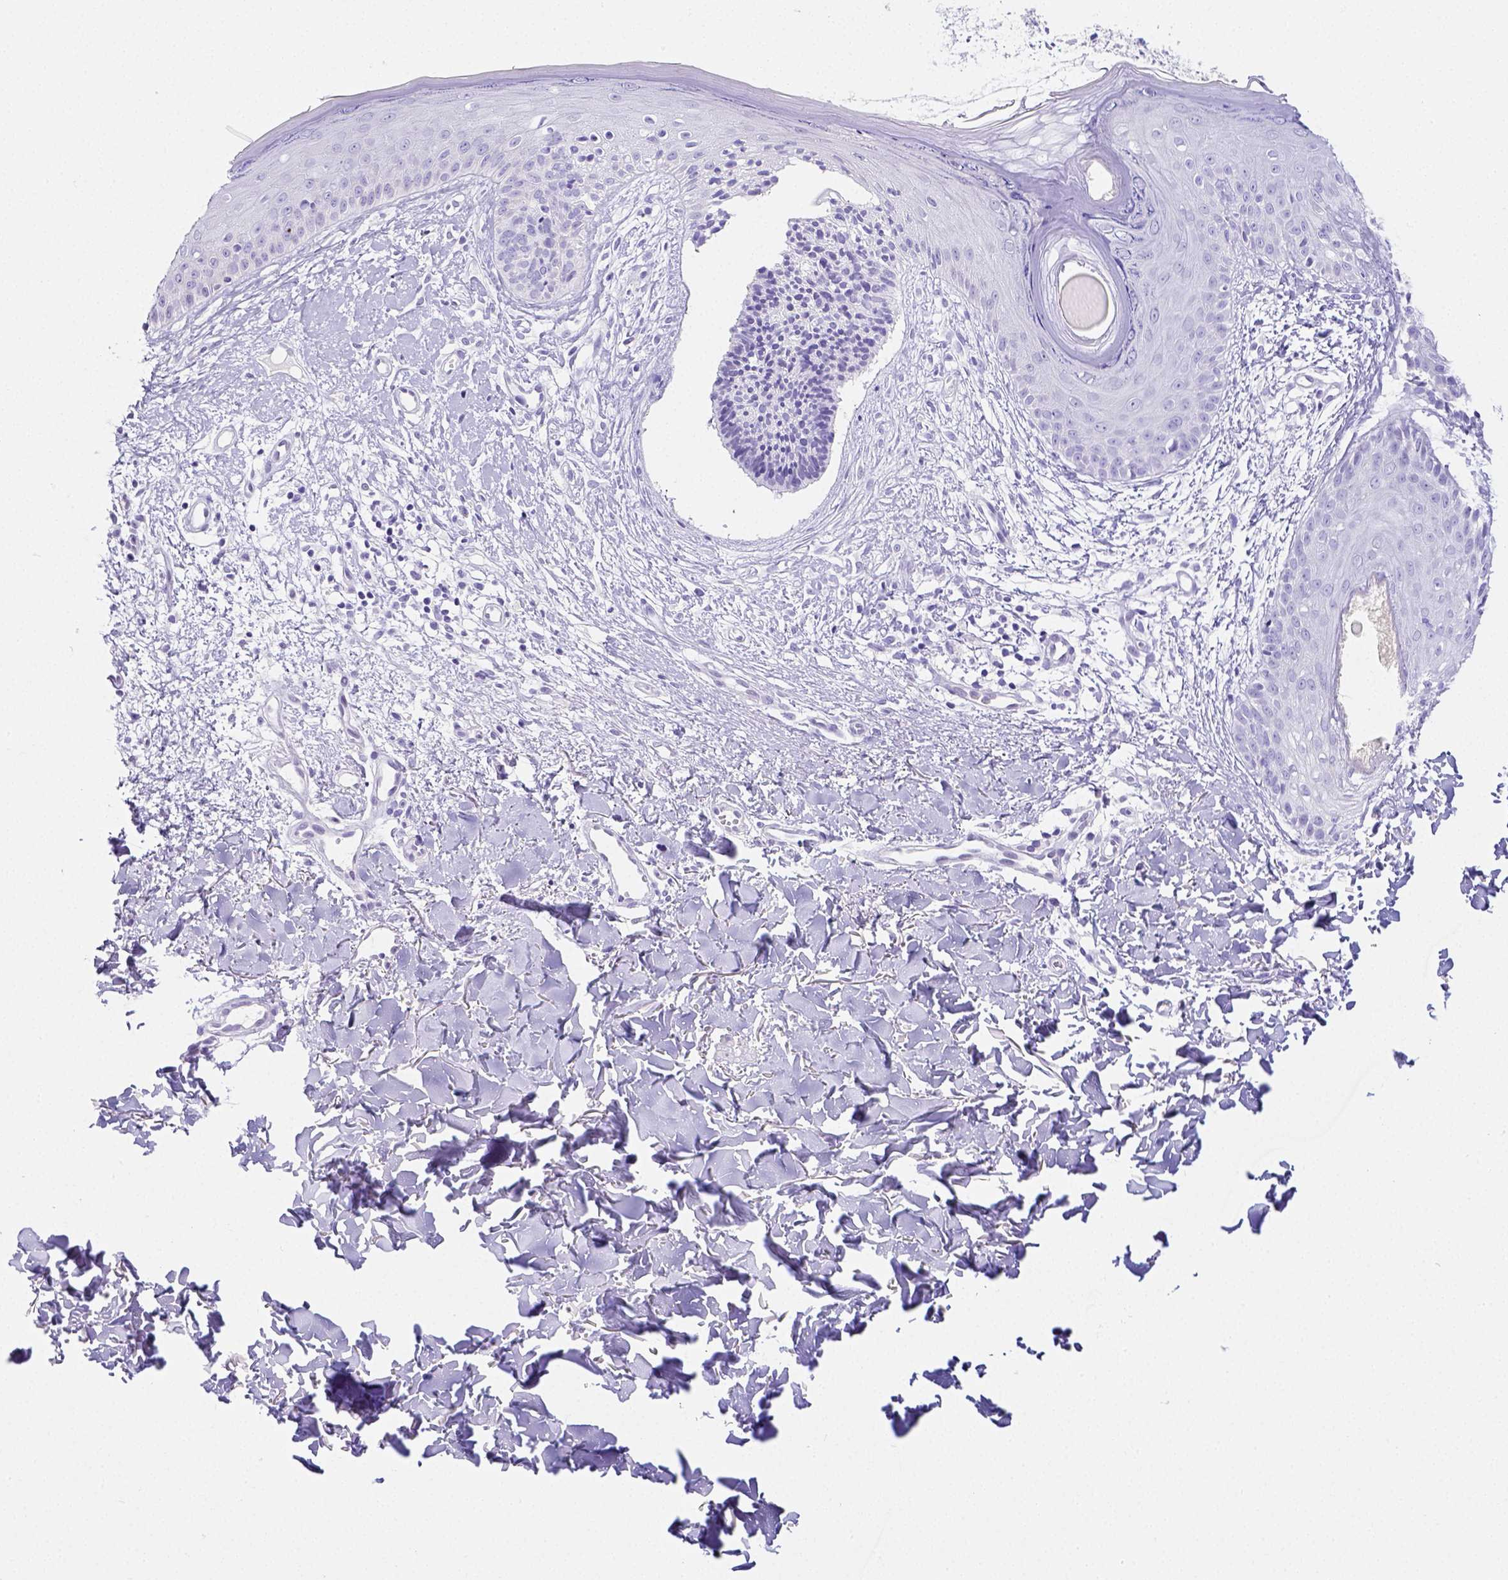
{"staining": {"intensity": "negative", "quantity": "none", "location": "none"}, "tissue": "skin cancer", "cell_type": "Tumor cells", "image_type": "cancer", "snomed": [{"axis": "morphology", "description": "Basal cell carcinoma"}, {"axis": "topography", "description": "Skin"}], "caption": "DAB immunohistochemical staining of skin cancer (basal cell carcinoma) exhibits no significant staining in tumor cells.", "gene": "ARHGAP36", "patient": {"sex": "male", "age": 51}}